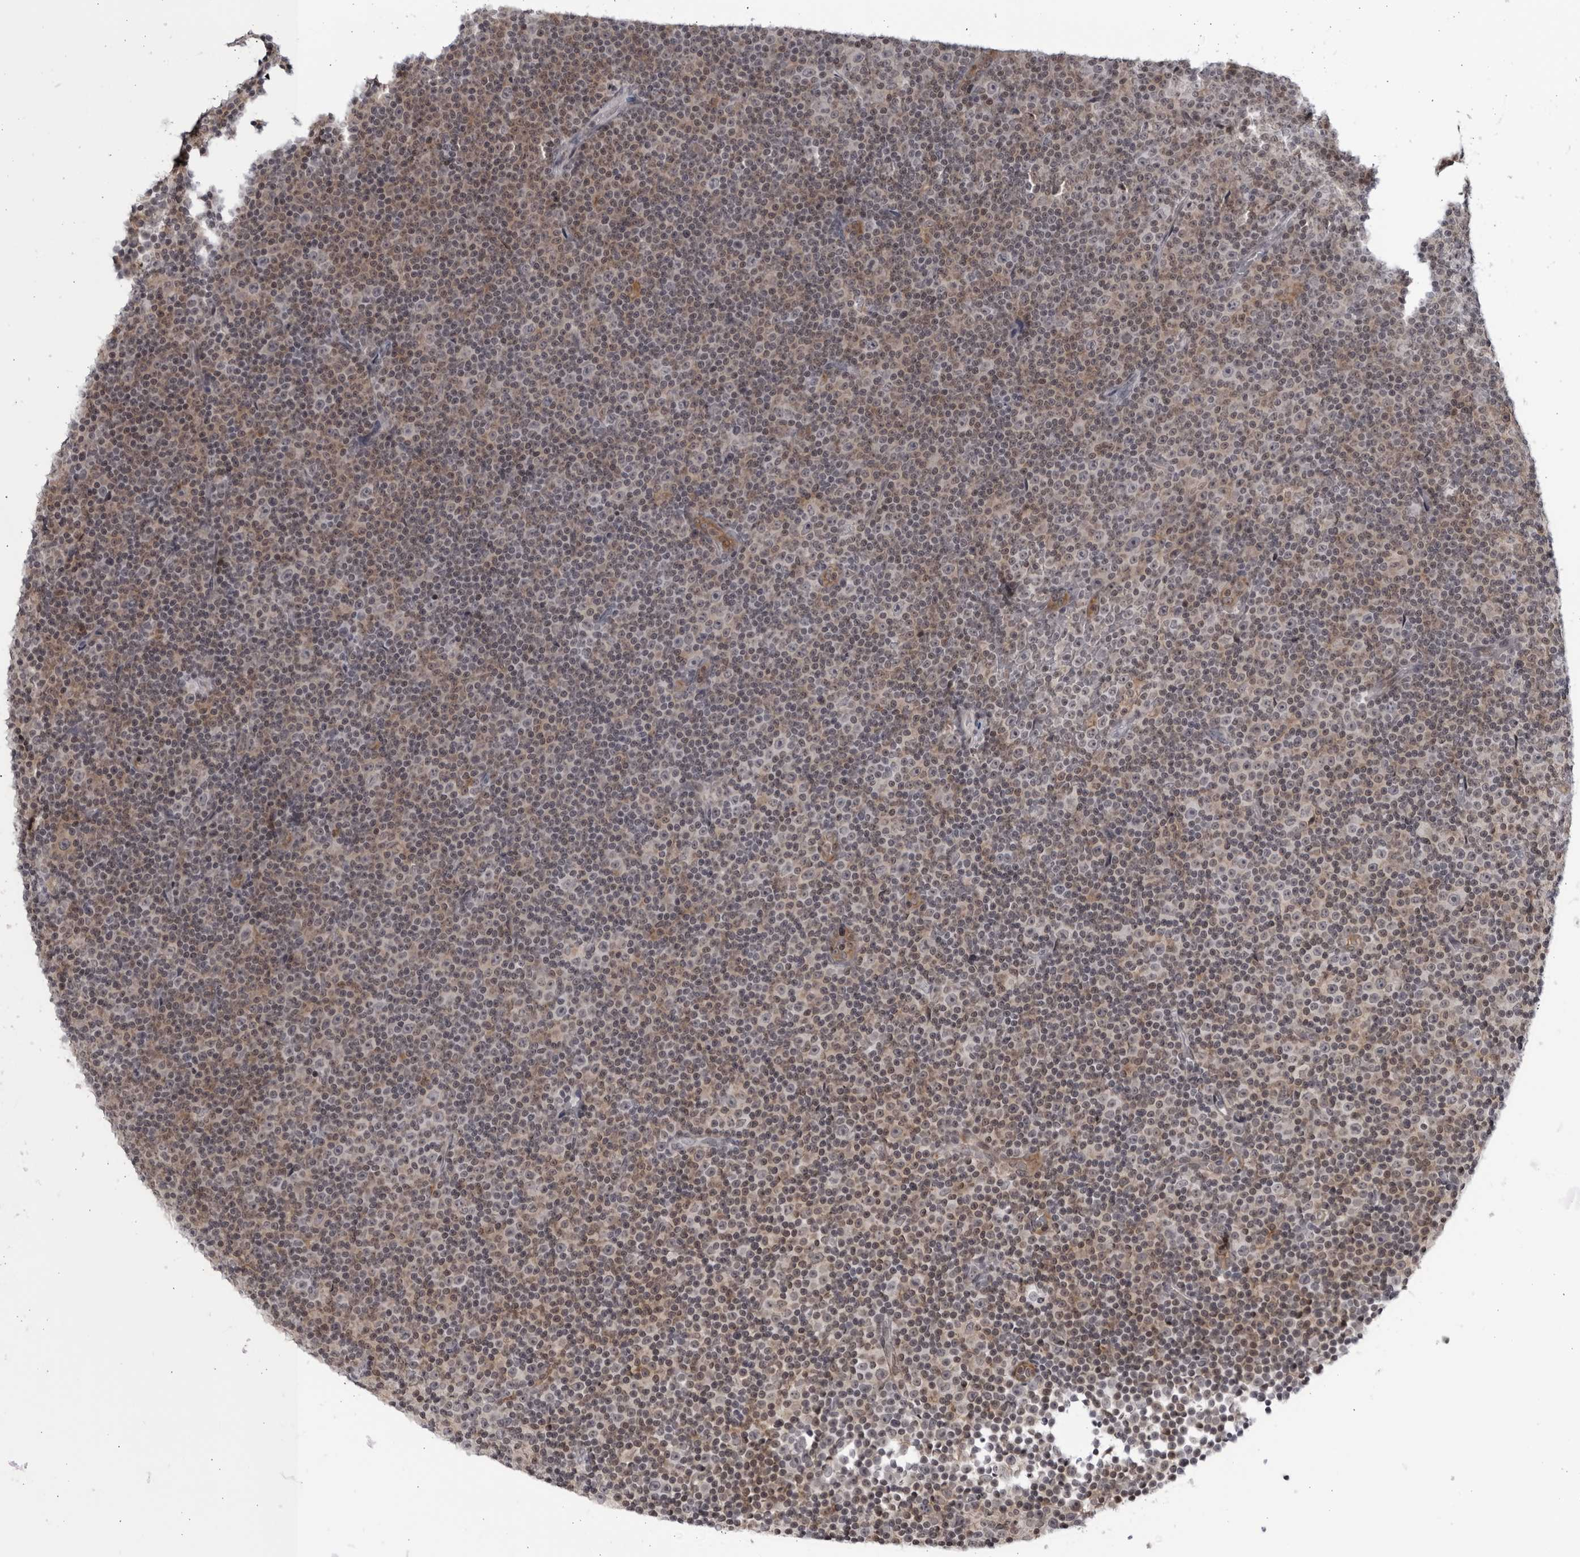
{"staining": {"intensity": "weak", "quantity": "25%-75%", "location": "cytoplasmic/membranous,nuclear"}, "tissue": "lymphoma", "cell_type": "Tumor cells", "image_type": "cancer", "snomed": [{"axis": "morphology", "description": "Malignant lymphoma, non-Hodgkin's type, Low grade"}, {"axis": "topography", "description": "Lymph node"}], "caption": "Immunohistochemical staining of lymphoma exhibits weak cytoplasmic/membranous and nuclear protein expression in about 25%-75% of tumor cells. The protein is stained brown, and the nuclei are stained in blue (DAB IHC with brightfield microscopy, high magnification).", "gene": "DTL", "patient": {"sex": "female", "age": 67}}